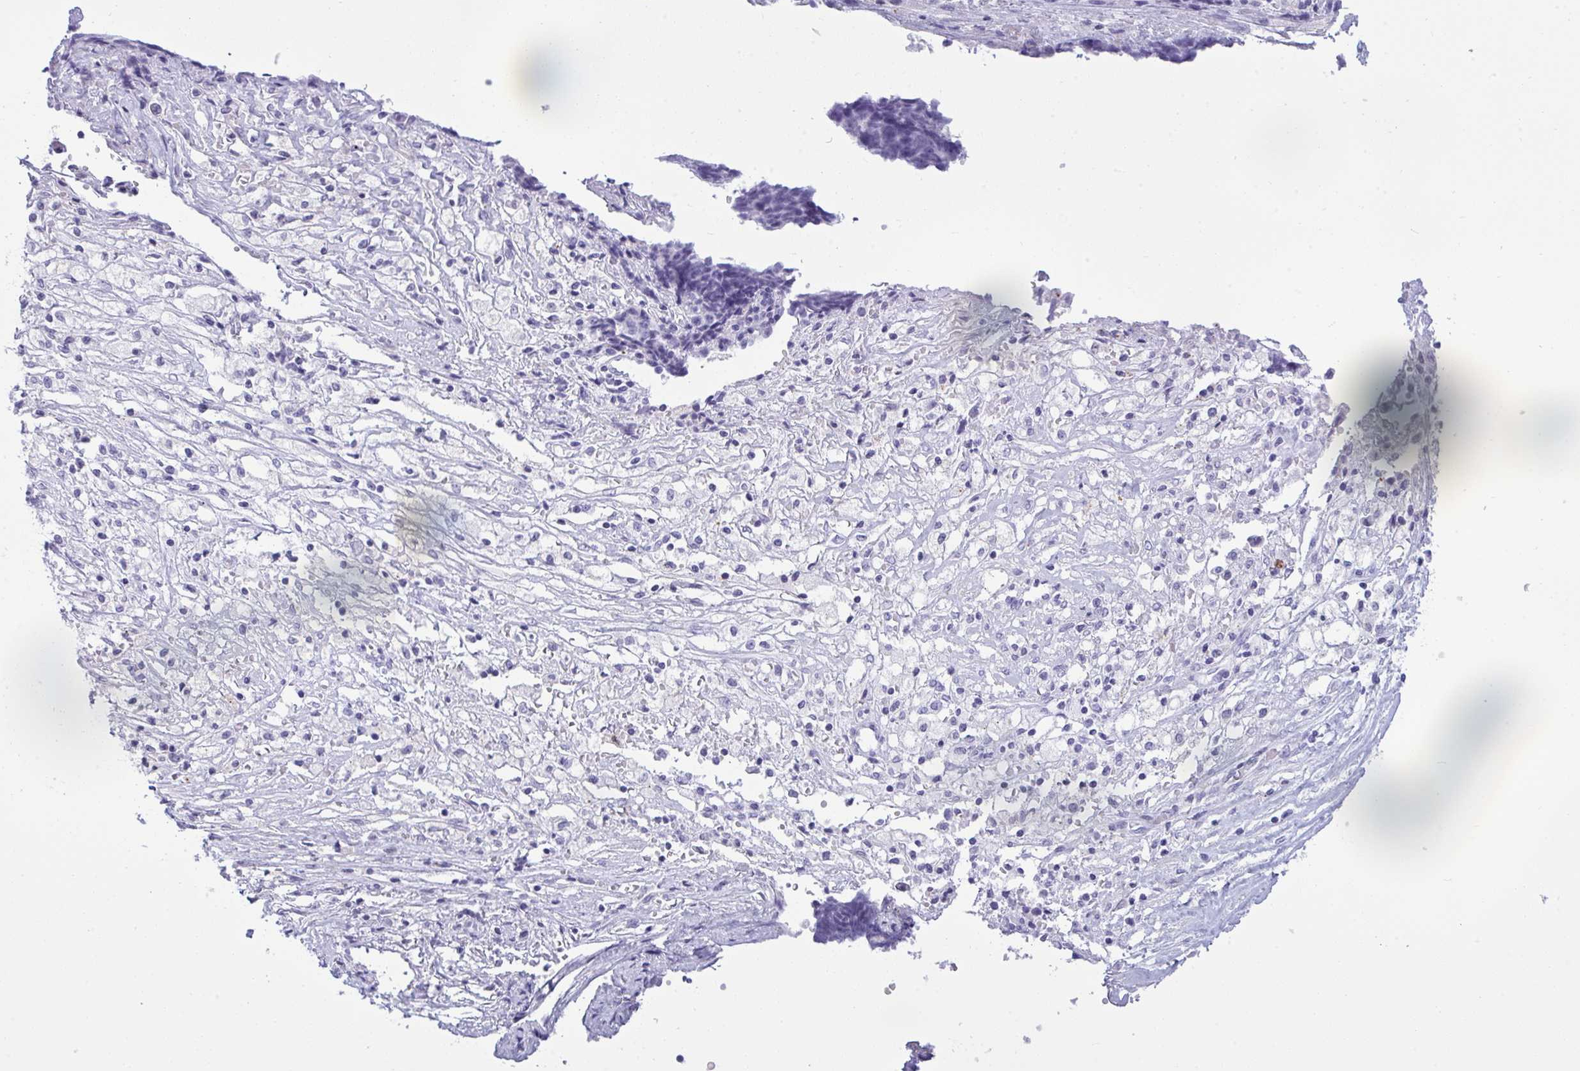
{"staining": {"intensity": "negative", "quantity": "none", "location": "none"}, "tissue": "ovarian cancer", "cell_type": "Tumor cells", "image_type": "cancer", "snomed": [{"axis": "morphology", "description": "Carcinoma, endometroid"}, {"axis": "topography", "description": "Ovary"}], "caption": "Immunohistochemistry (IHC) micrograph of neoplastic tissue: human endometroid carcinoma (ovarian) stained with DAB displays no significant protein positivity in tumor cells.", "gene": "ARHGAP42", "patient": {"sex": "female", "age": 42}}